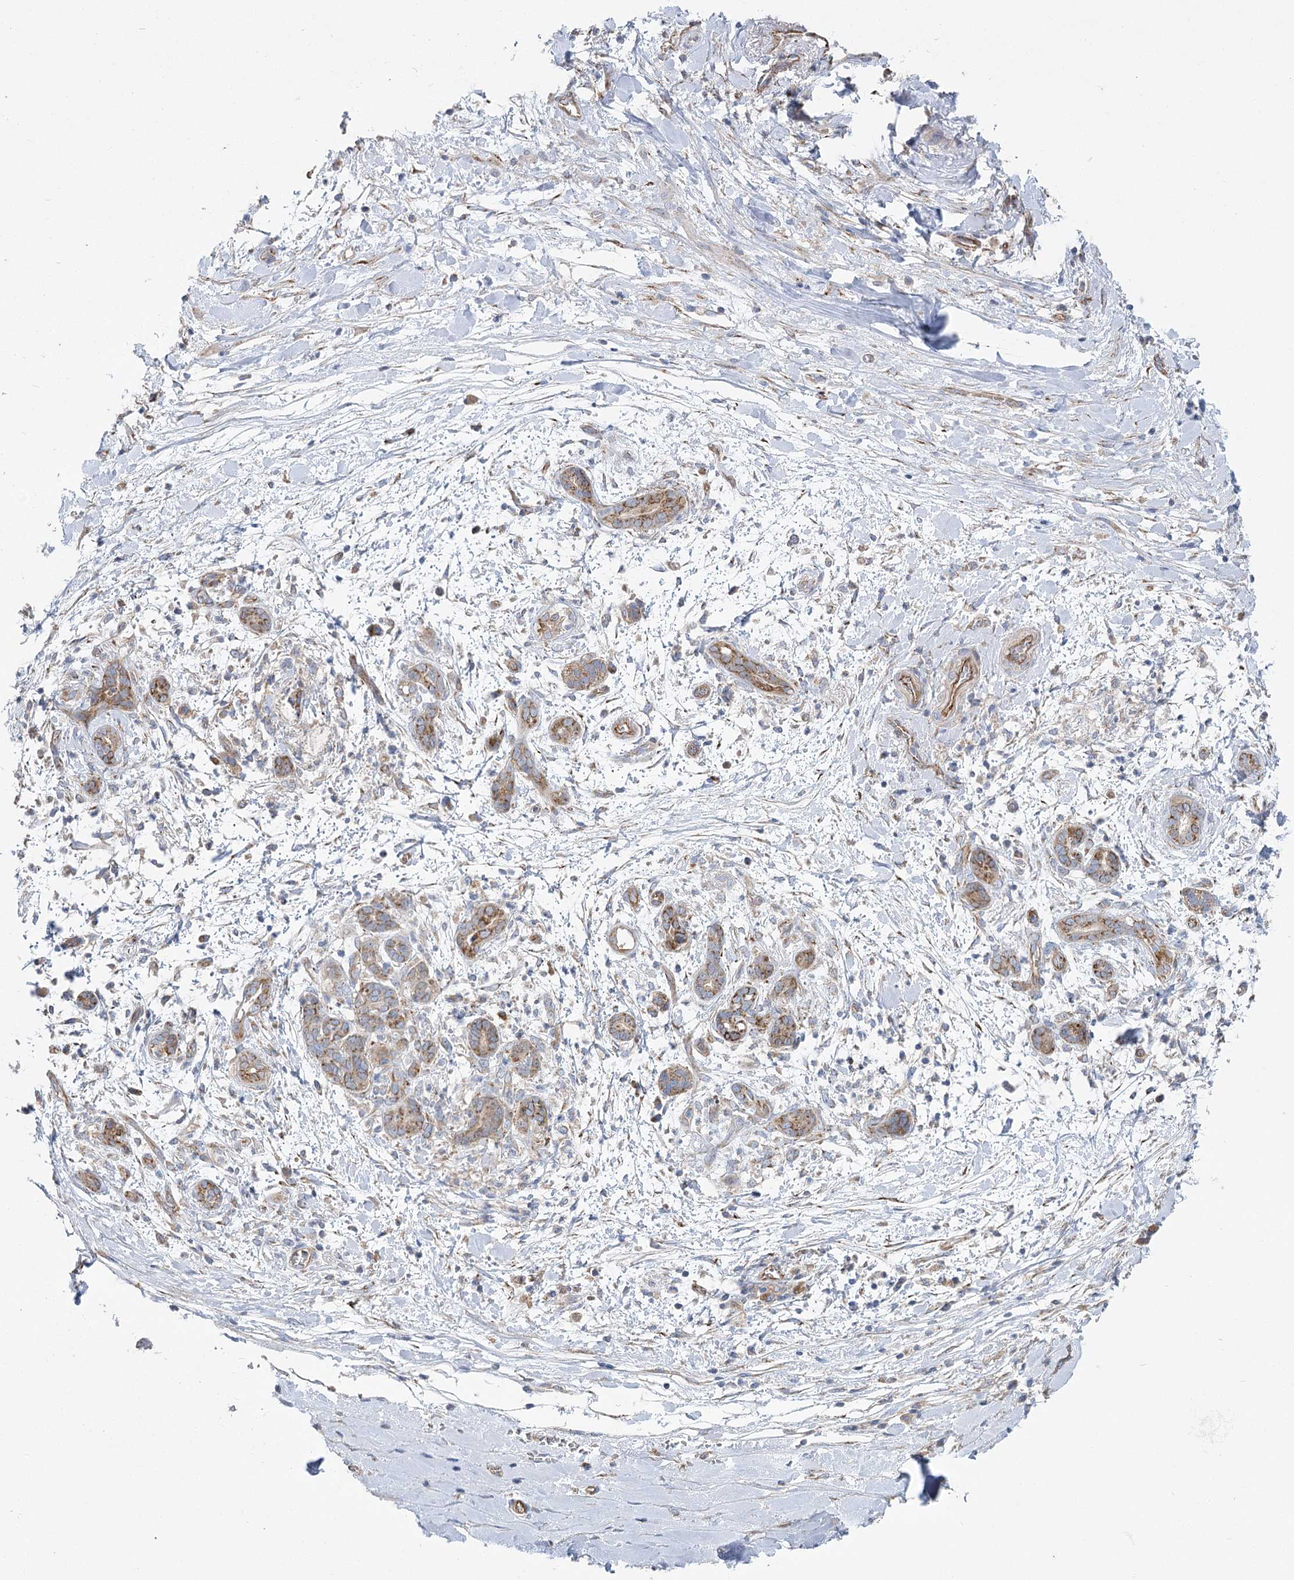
{"staining": {"intensity": "moderate", "quantity": "25%-75%", "location": "cytoplasmic/membranous"}, "tissue": "pancreatic cancer", "cell_type": "Tumor cells", "image_type": "cancer", "snomed": [{"axis": "morphology", "description": "Adenocarcinoma, NOS"}, {"axis": "topography", "description": "Pancreas"}], "caption": "Human pancreatic adenocarcinoma stained with a brown dye exhibits moderate cytoplasmic/membranous positive positivity in about 25%-75% of tumor cells.", "gene": "RMDN2", "patient": {"sex": "female", "age": 78}}